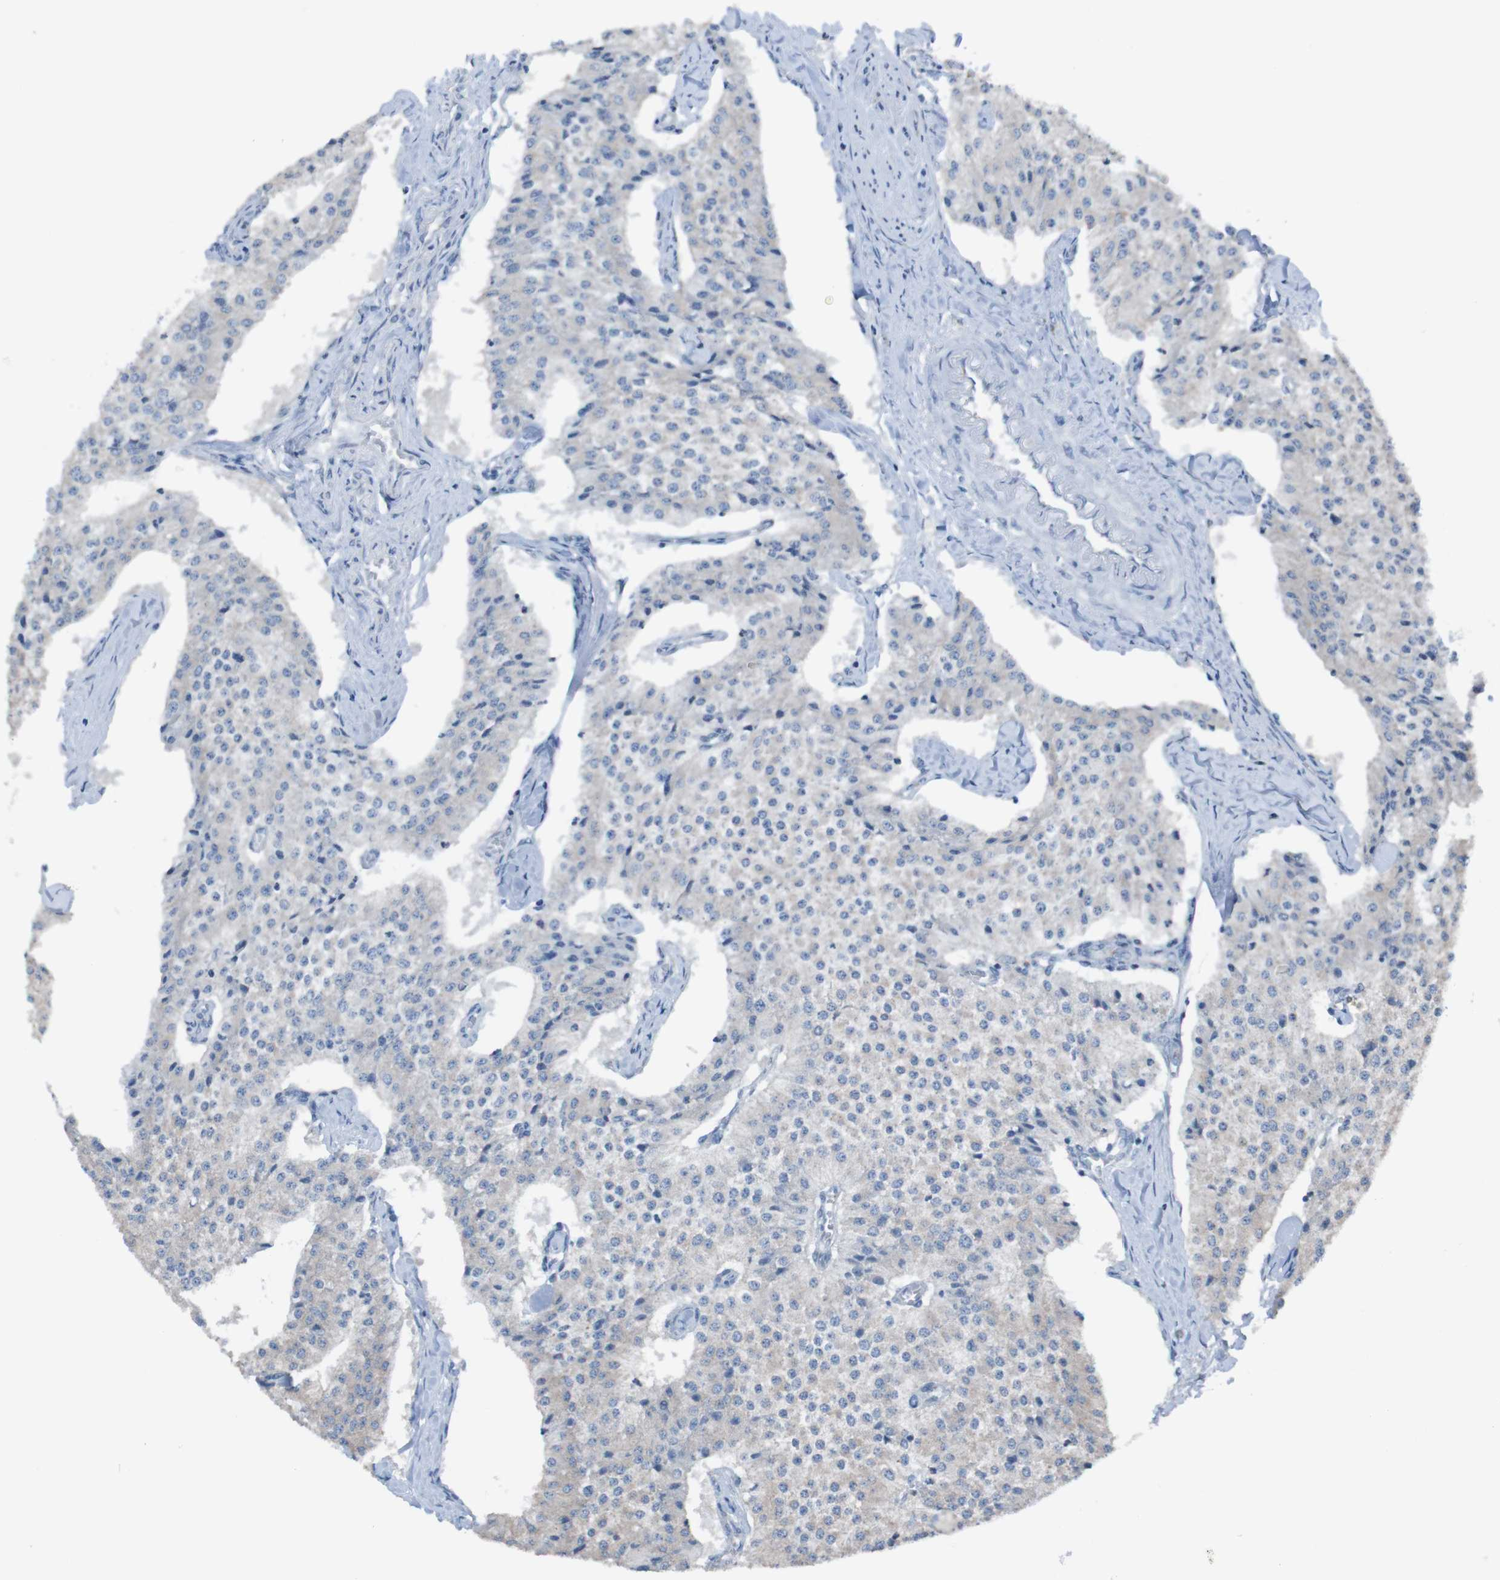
{"staining": {"intensity": "negative", "quantity": "none", "location": "none"}, "tissue": "carcinoid", "cell_type": "Tumor cells", "image_type": "cancer", "snomed": [{"axis": "morphology", "description": "Carcinoid, malignant, NOS"}, {"axis": "topography", "description": "Colon"}], "caption": "Carcinoid (malignant) was stained to show a protein in brown. There is no significant staining in tumor cells.", "gene": "MINAR1", "patient": {"sex": "female", "age": 52}}